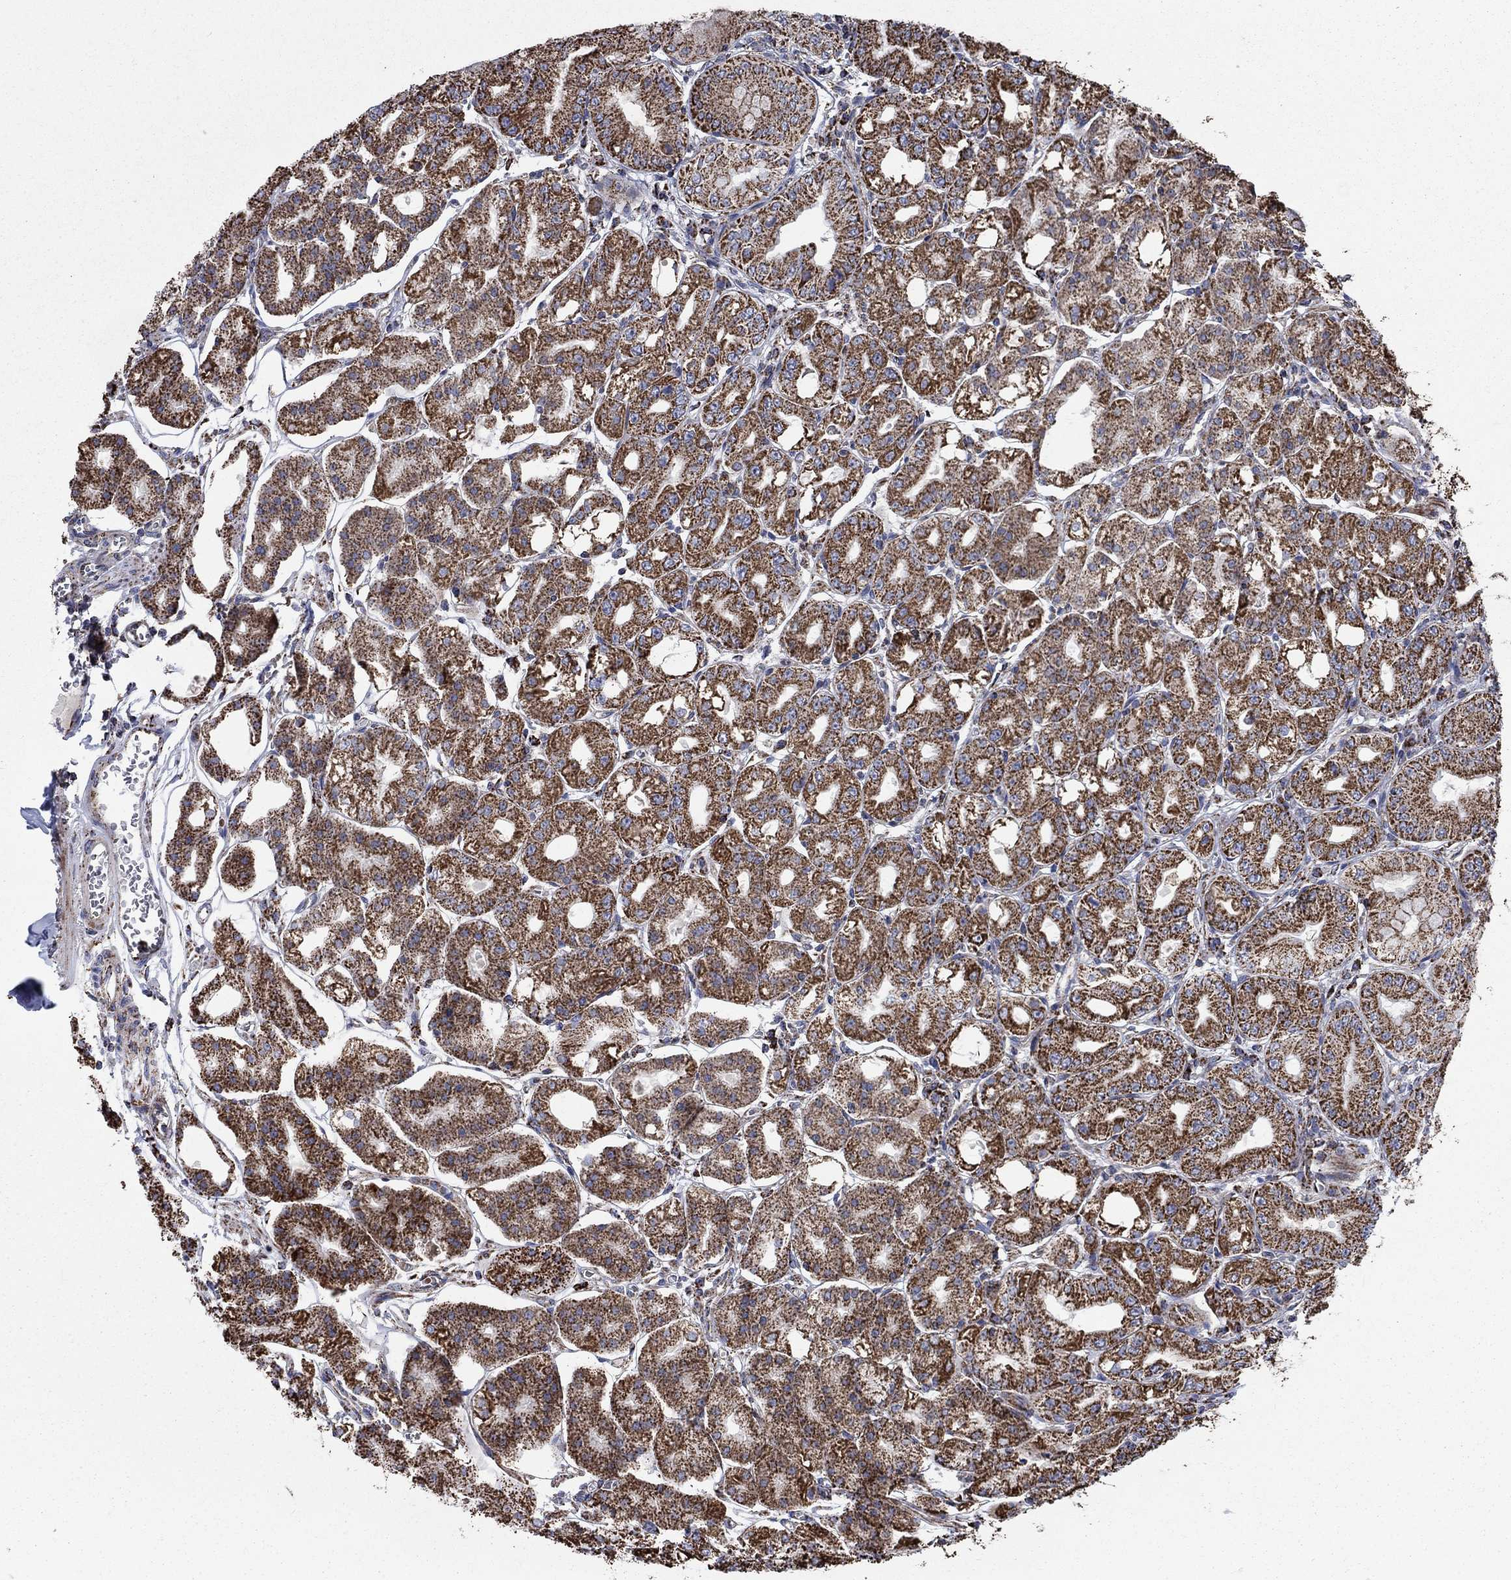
{"staining": {"intensity": "strong", "quantity": ">75%", "location": "cytoplasmic/membranous"}, "tissue": "stomach", "cell_type": "Glandular cells", "image_type": "normal", "snomed": [{"axis": "morphology", "description": "Normal tissue, NOS"}, {"axis": "topography", "description": "Stomach, lower"}], "caption": "This is an image of immunohistochemistry staining of benign stomach, which shows strong staining in the cytoplasmic/membranous of glandular cells.", "gene": "MOAP1", "patient": {"sex": "male", "age": 71}}